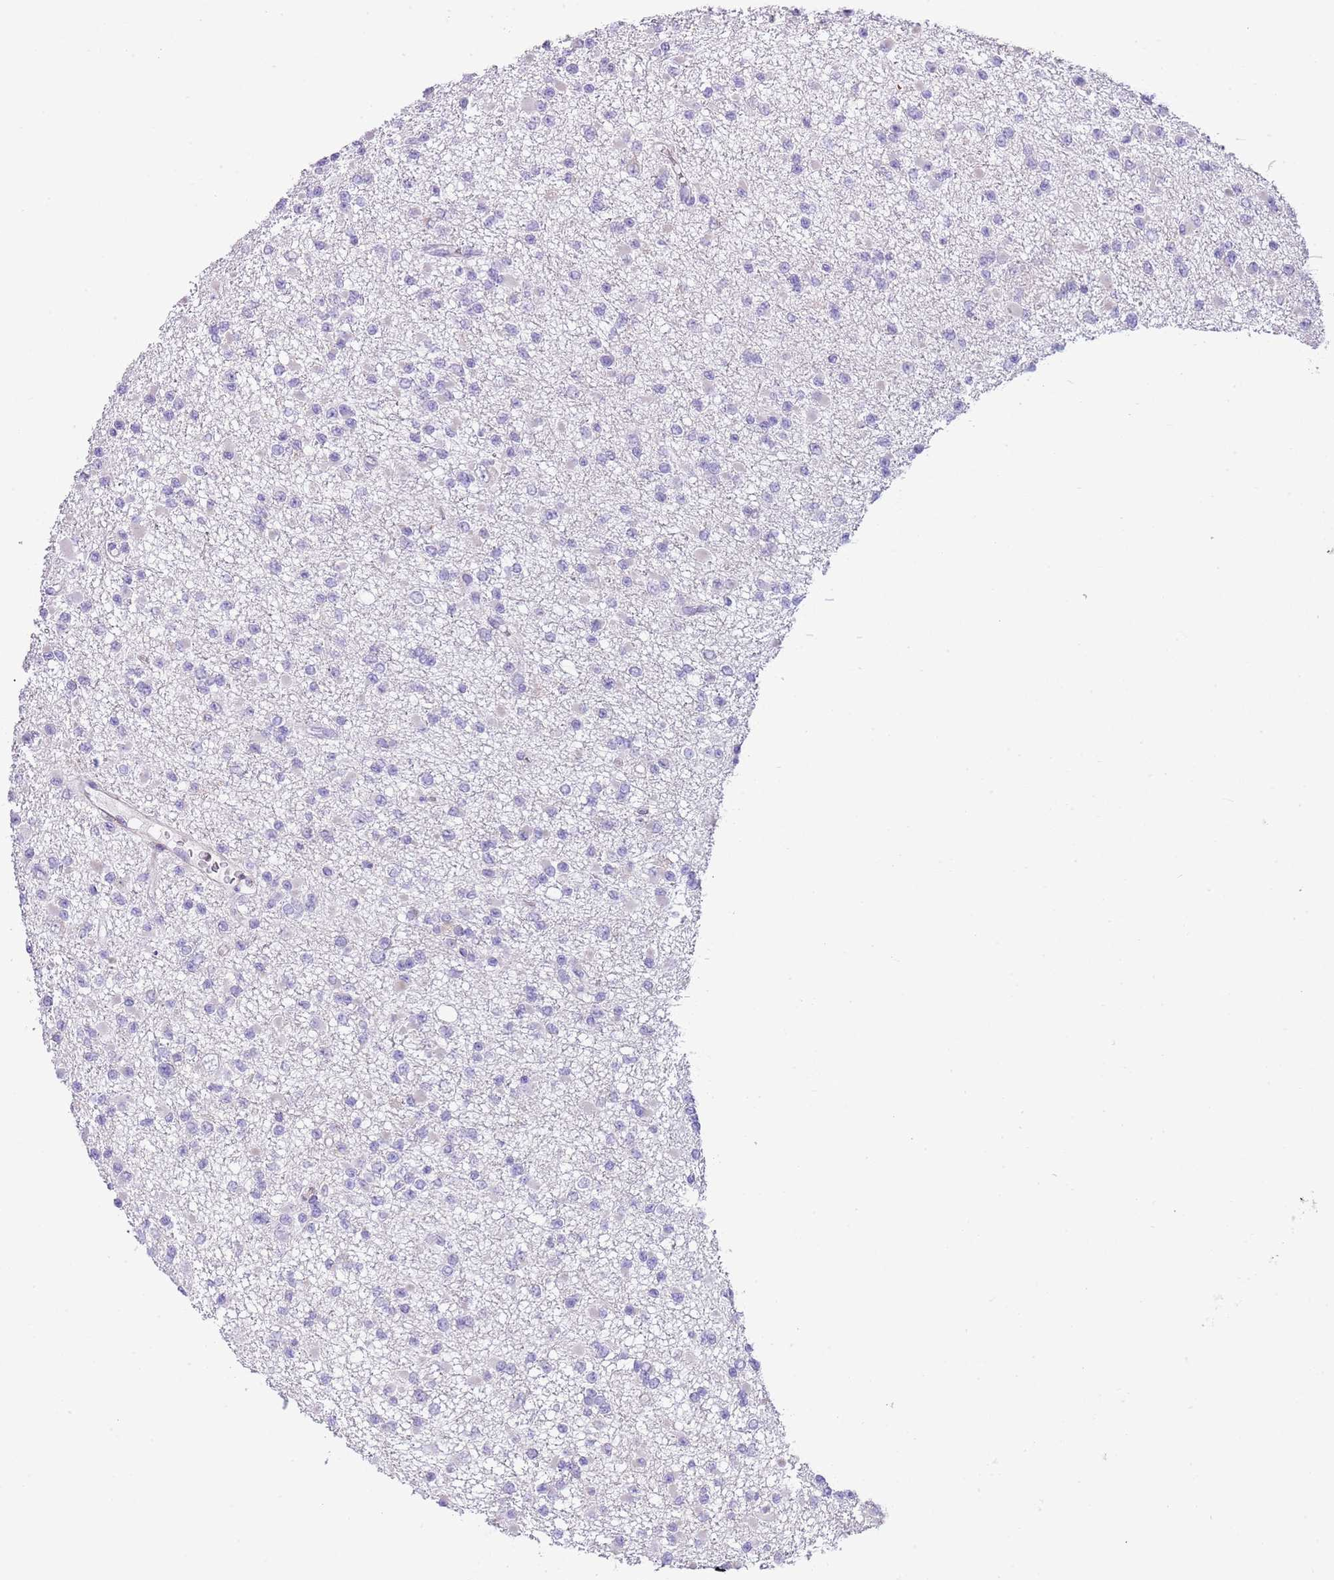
{"staining": {"intensity": "negative", "quantity": "none", "location": "none"}, "tissue": "glioma", "cell_type": "Tumor cells", "image_type": "cancer", "snomed": [{"axis": "morphology", "description": "Glioma, malignant, Low grade"}, {"axis": "topography", "description": "Brain"}], "caption": "This is an IHC micrograph of human glioma. There is no expression in tumor cells.", "gene": "ABHD17C", "patient": {"sex": "female", "age": 22}}